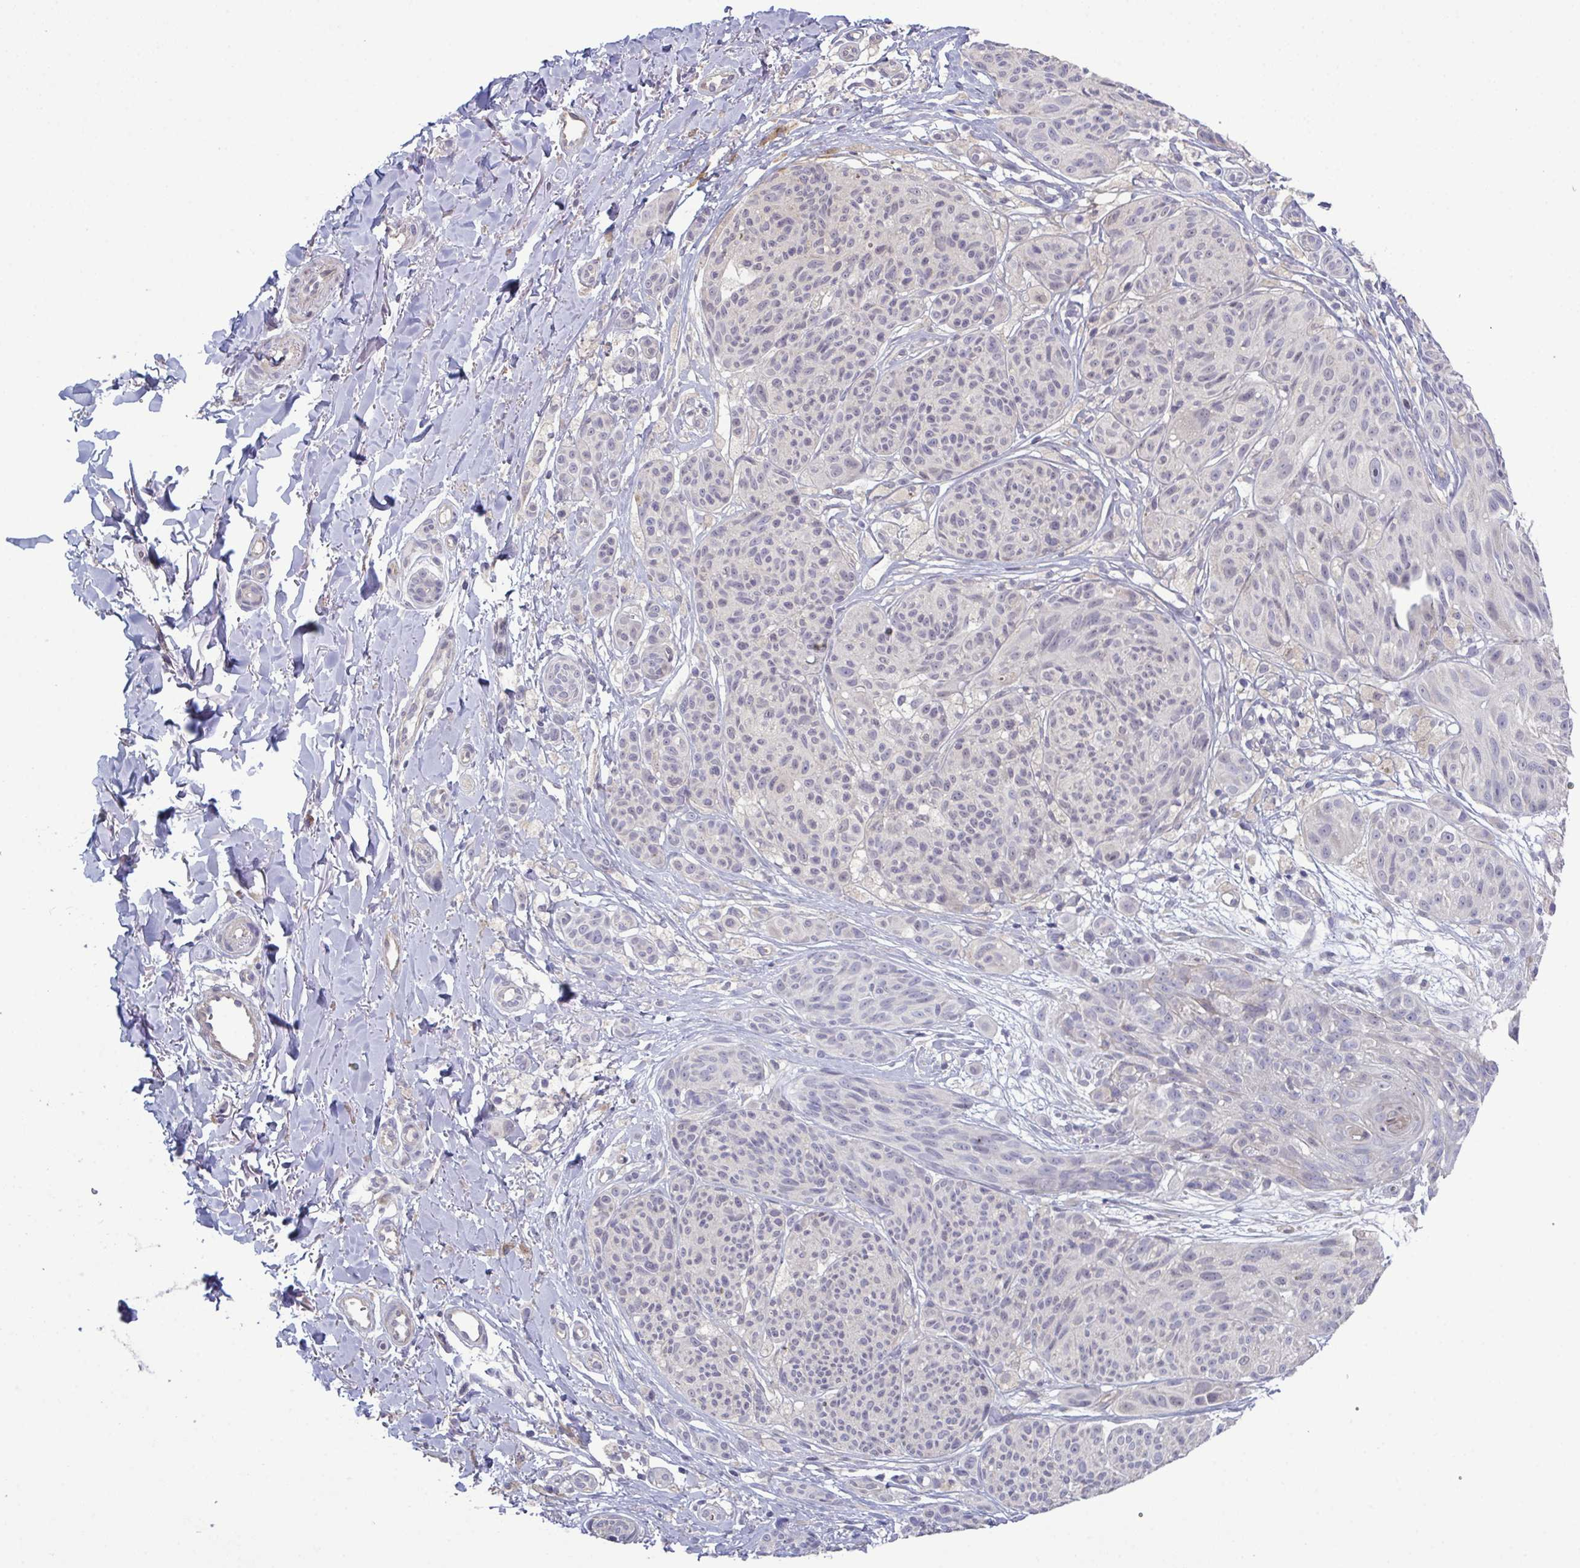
{"staining": {"intensity": "negative", "quantity": "none", "location": "none"}, "tissue": "melanoma", "cell_type": "Tumor cells", "image_type": "cancer", "snomed": [{"axis": "morphology", "description": "Malignant melanoma, NOS"}, {"axis": "topography", "description": "Skin"}], "caption": "Tumor cells are negative for protein expression in human malignant melanoma.", "gene": "GLDC", "patient": {"sex": "female", "age": 87}}